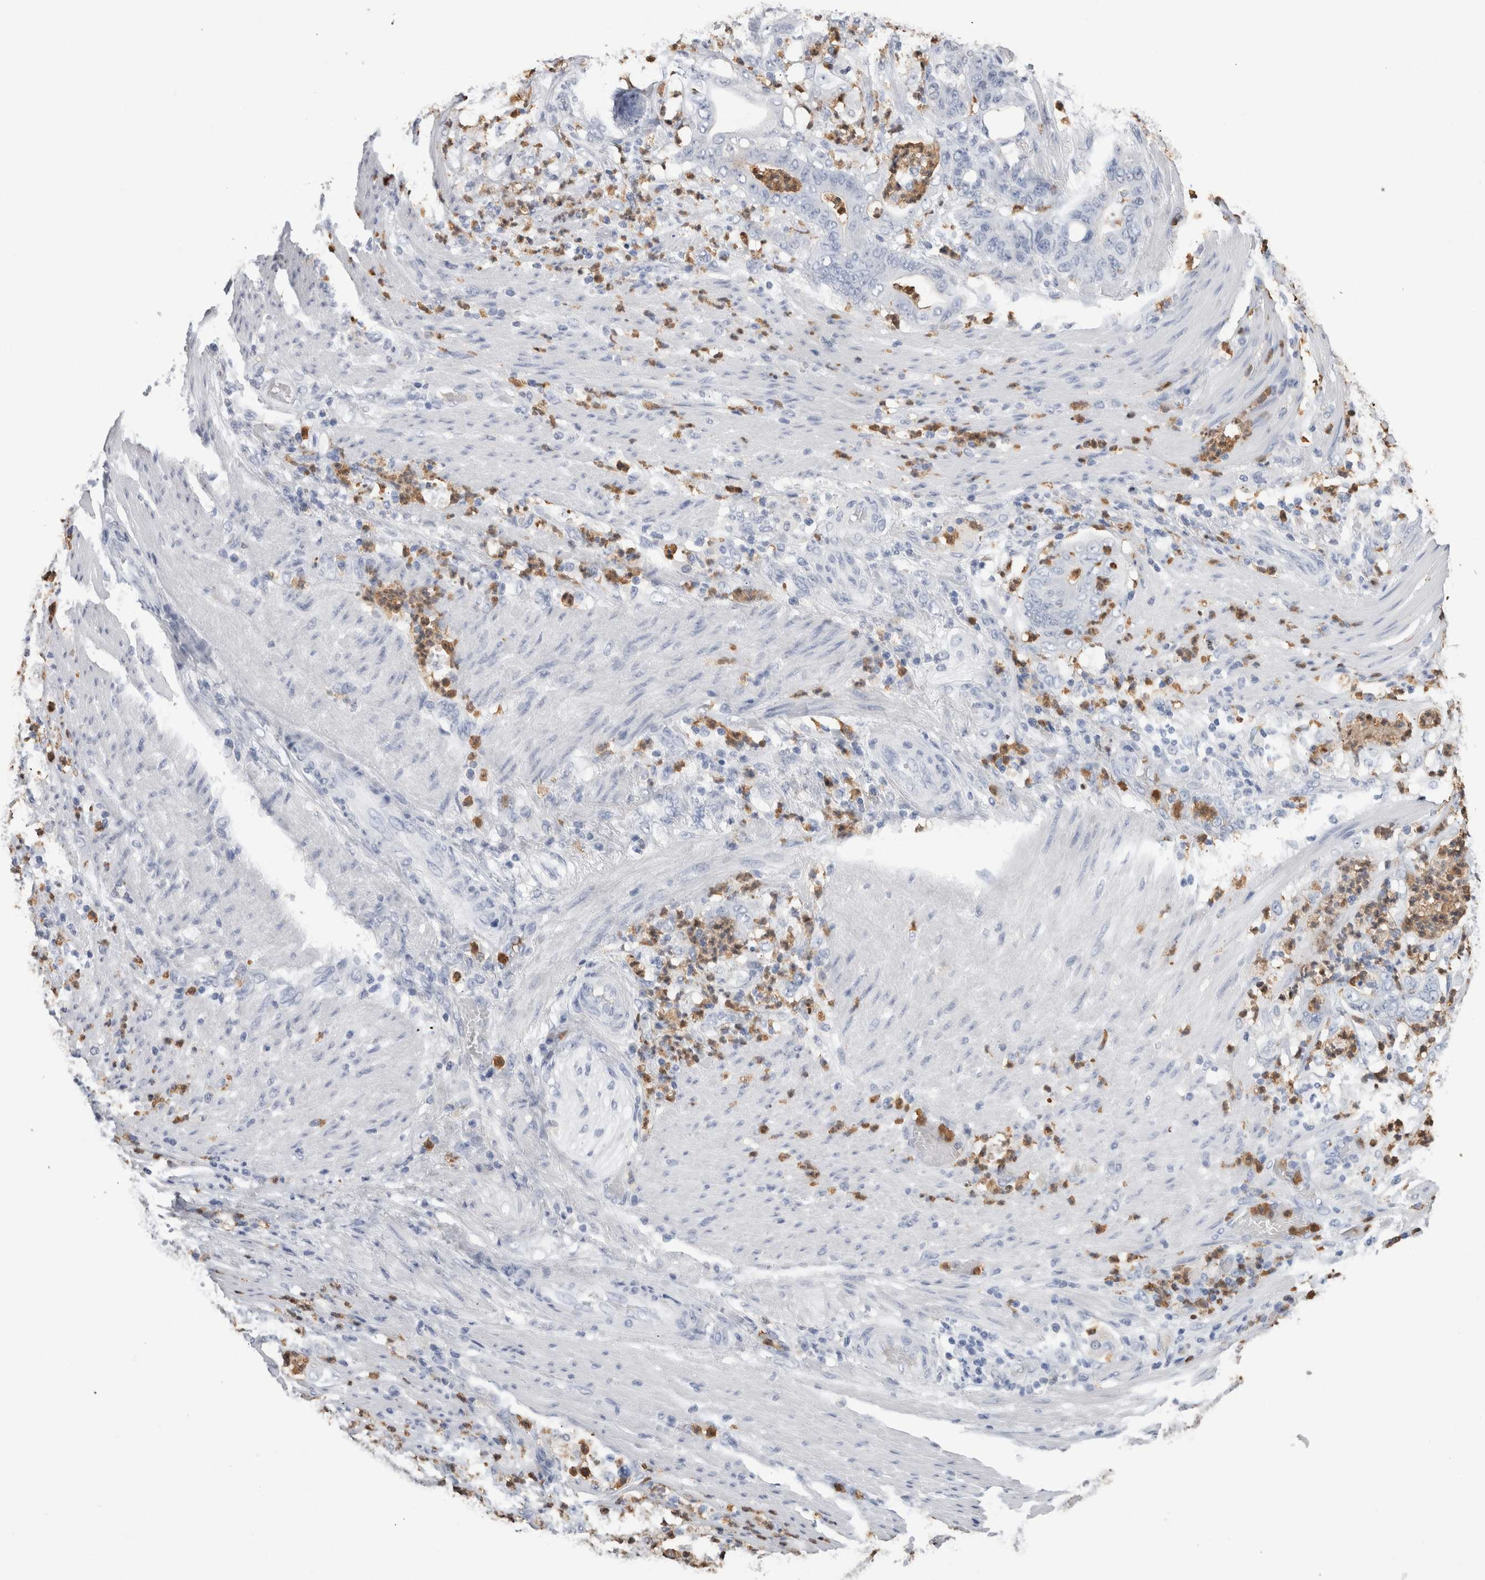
{"staining": {"intensity": "negative", "quantity": "none", "location": "none"}, "tissue": "stomach cancer", "cell_type": "Tumor cells", "image_type": "cancer", "snomed": [{"axis": "morphology", "description": "Adenocarcinoma, NOS"}, {"axis": "topography", "description": "Stomach"}], "caption": "Tumor cells show no significant expression in stomach adenocarcinoma.", "gene": "S100A12", "patient": {"sex": "female", "age": 73}}